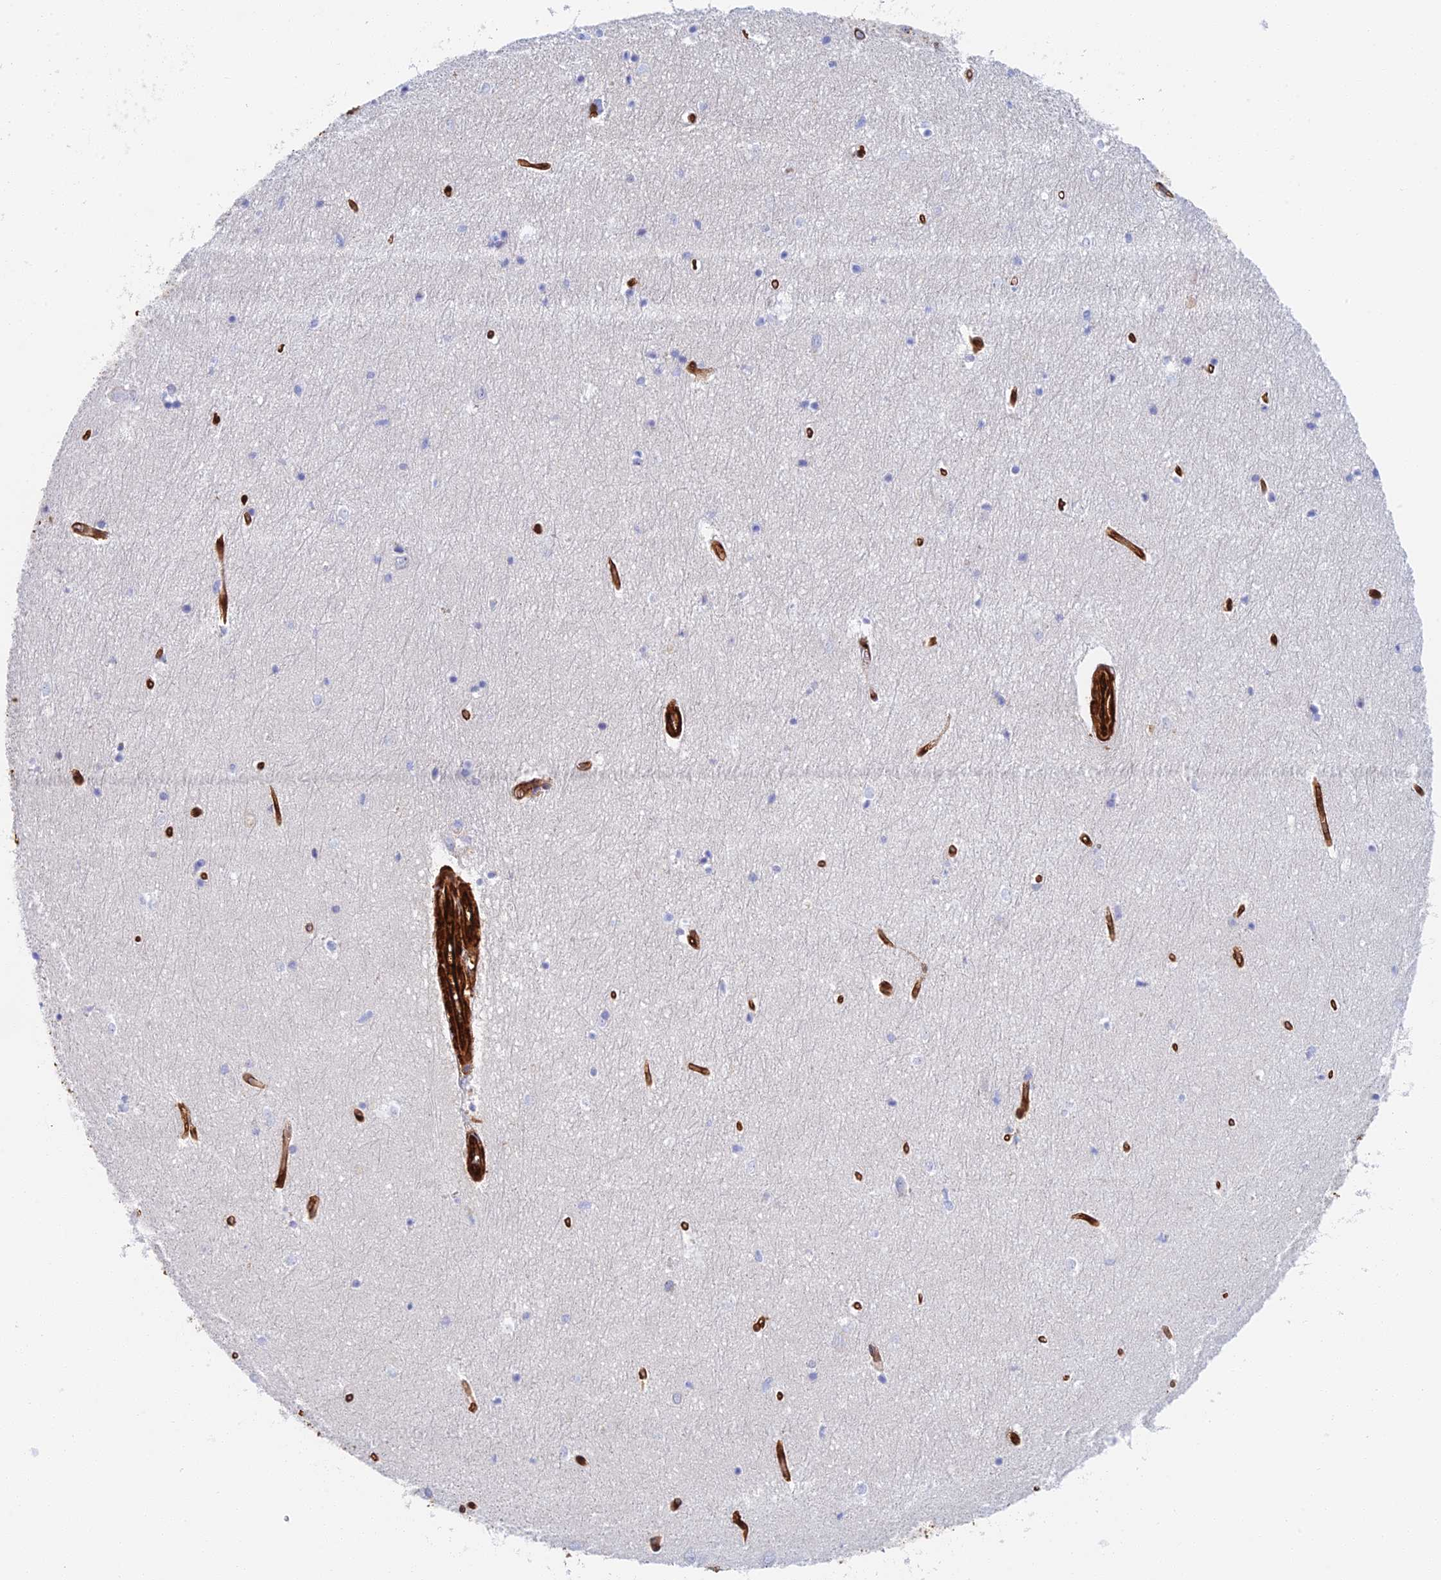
{"staining": {"intensity": "negative", "quantity": "none", "location": "none"}, "tissue": "hippocampus", "cell_type": "Glial cells", "image_type": "normal", "snomed": [{"axis": "morphology", "description": "Normal tissue, NOS"}, {"axis": "topography", "description": "Hippocampus"}], "caption": "Photomicrograph shows no protein positivity in glial cells of normal hippocampus.", "gene": "CRIP2", "patient": {"sex": "female", "age": 64}}